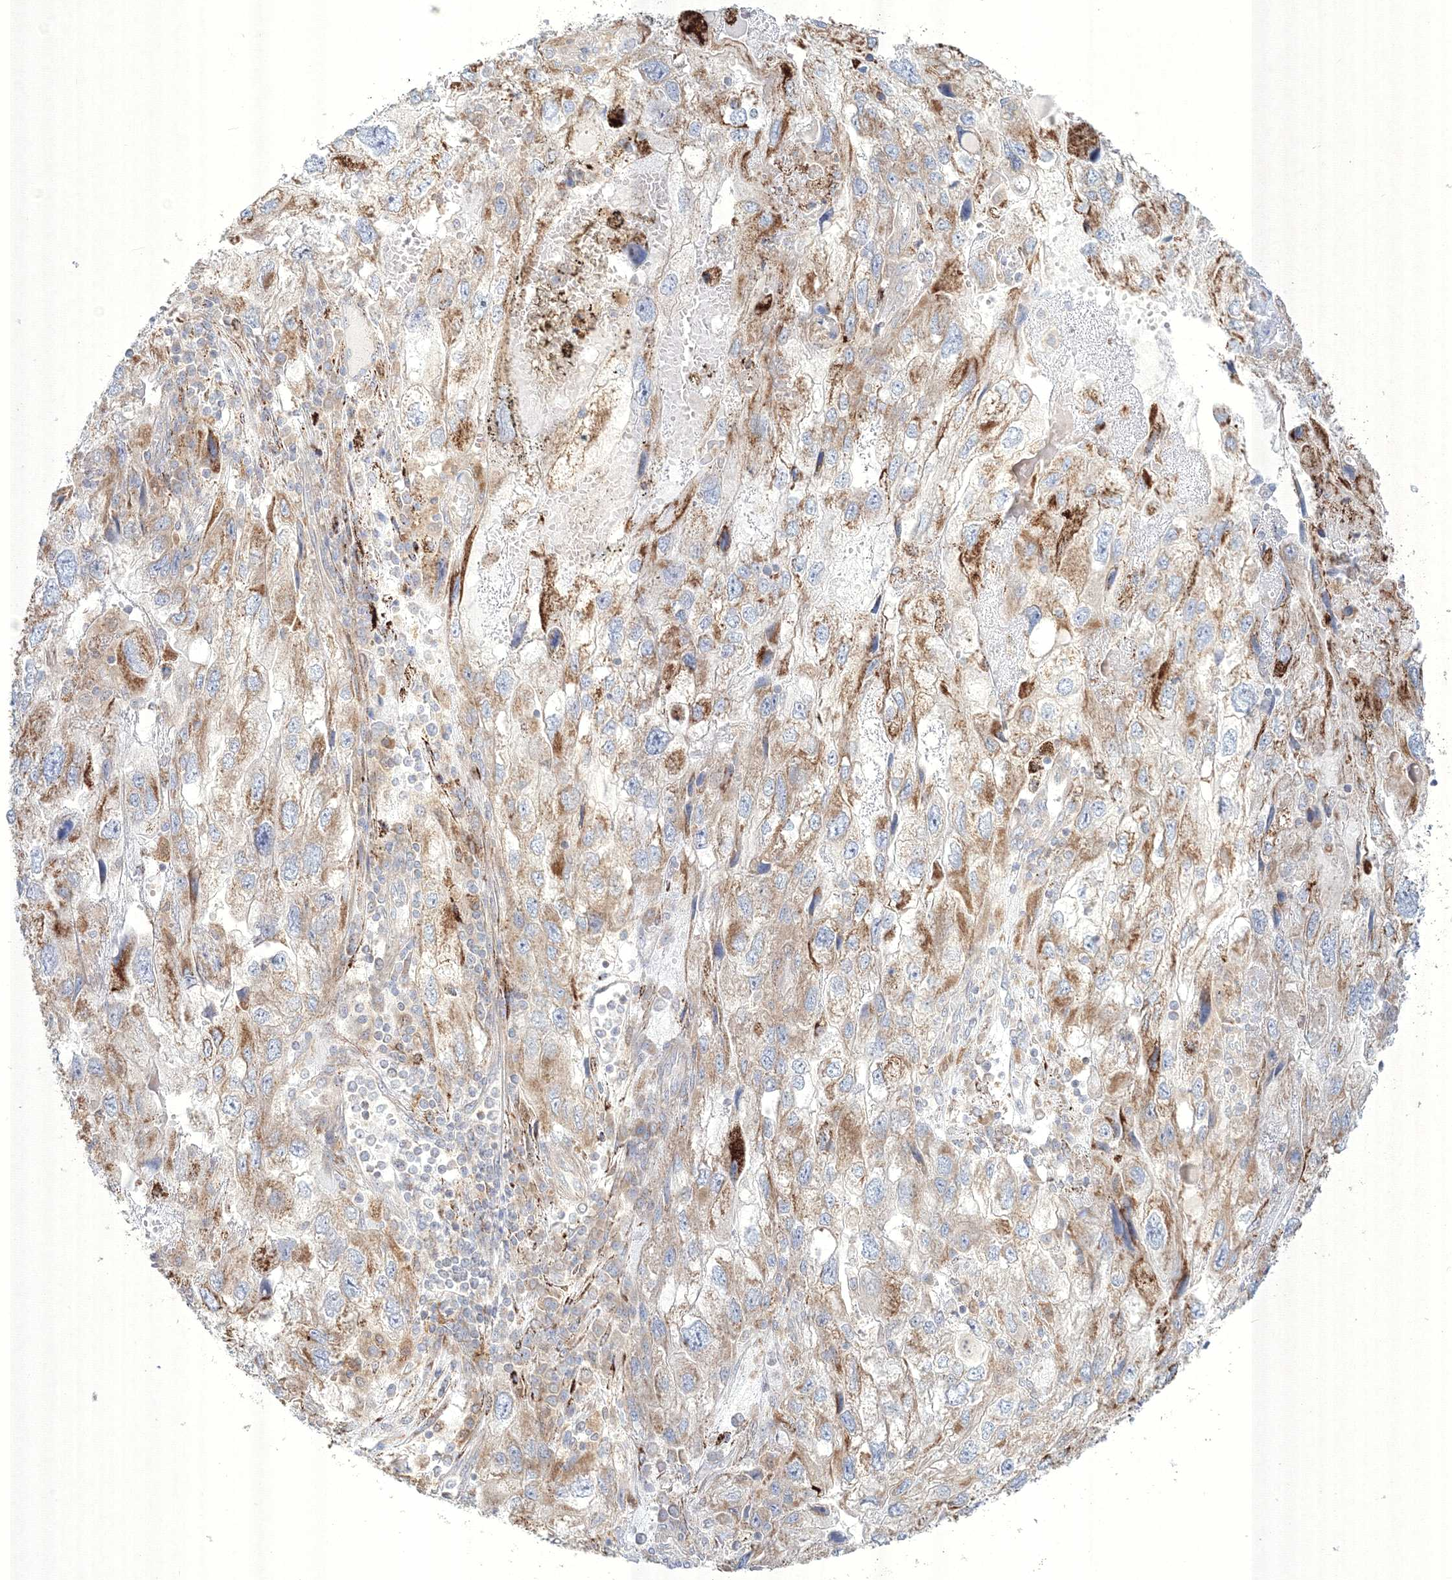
{"staining": {"intensity": "moderate", "quantity": "25%-75%", "location": "cytoplasmic/membranous"}, "tissue": "endometrial cancer", "cell_type": "Tumor cells", "image_type": "cancer", "snomed": [{"axis": "morphology", "description": "Adenocarcinoma, NOS"}, {"axis": "topography", "description": "Endometrium"}], "caption": "Human endometrial adenocarcinoma stained with a brown dye reveals moderate cytoplasmic/membranous positive positivity in about 25%-75% of tumor cells.", "gene": "WDR49", "patient": {"sex": "female", "age": 49}}